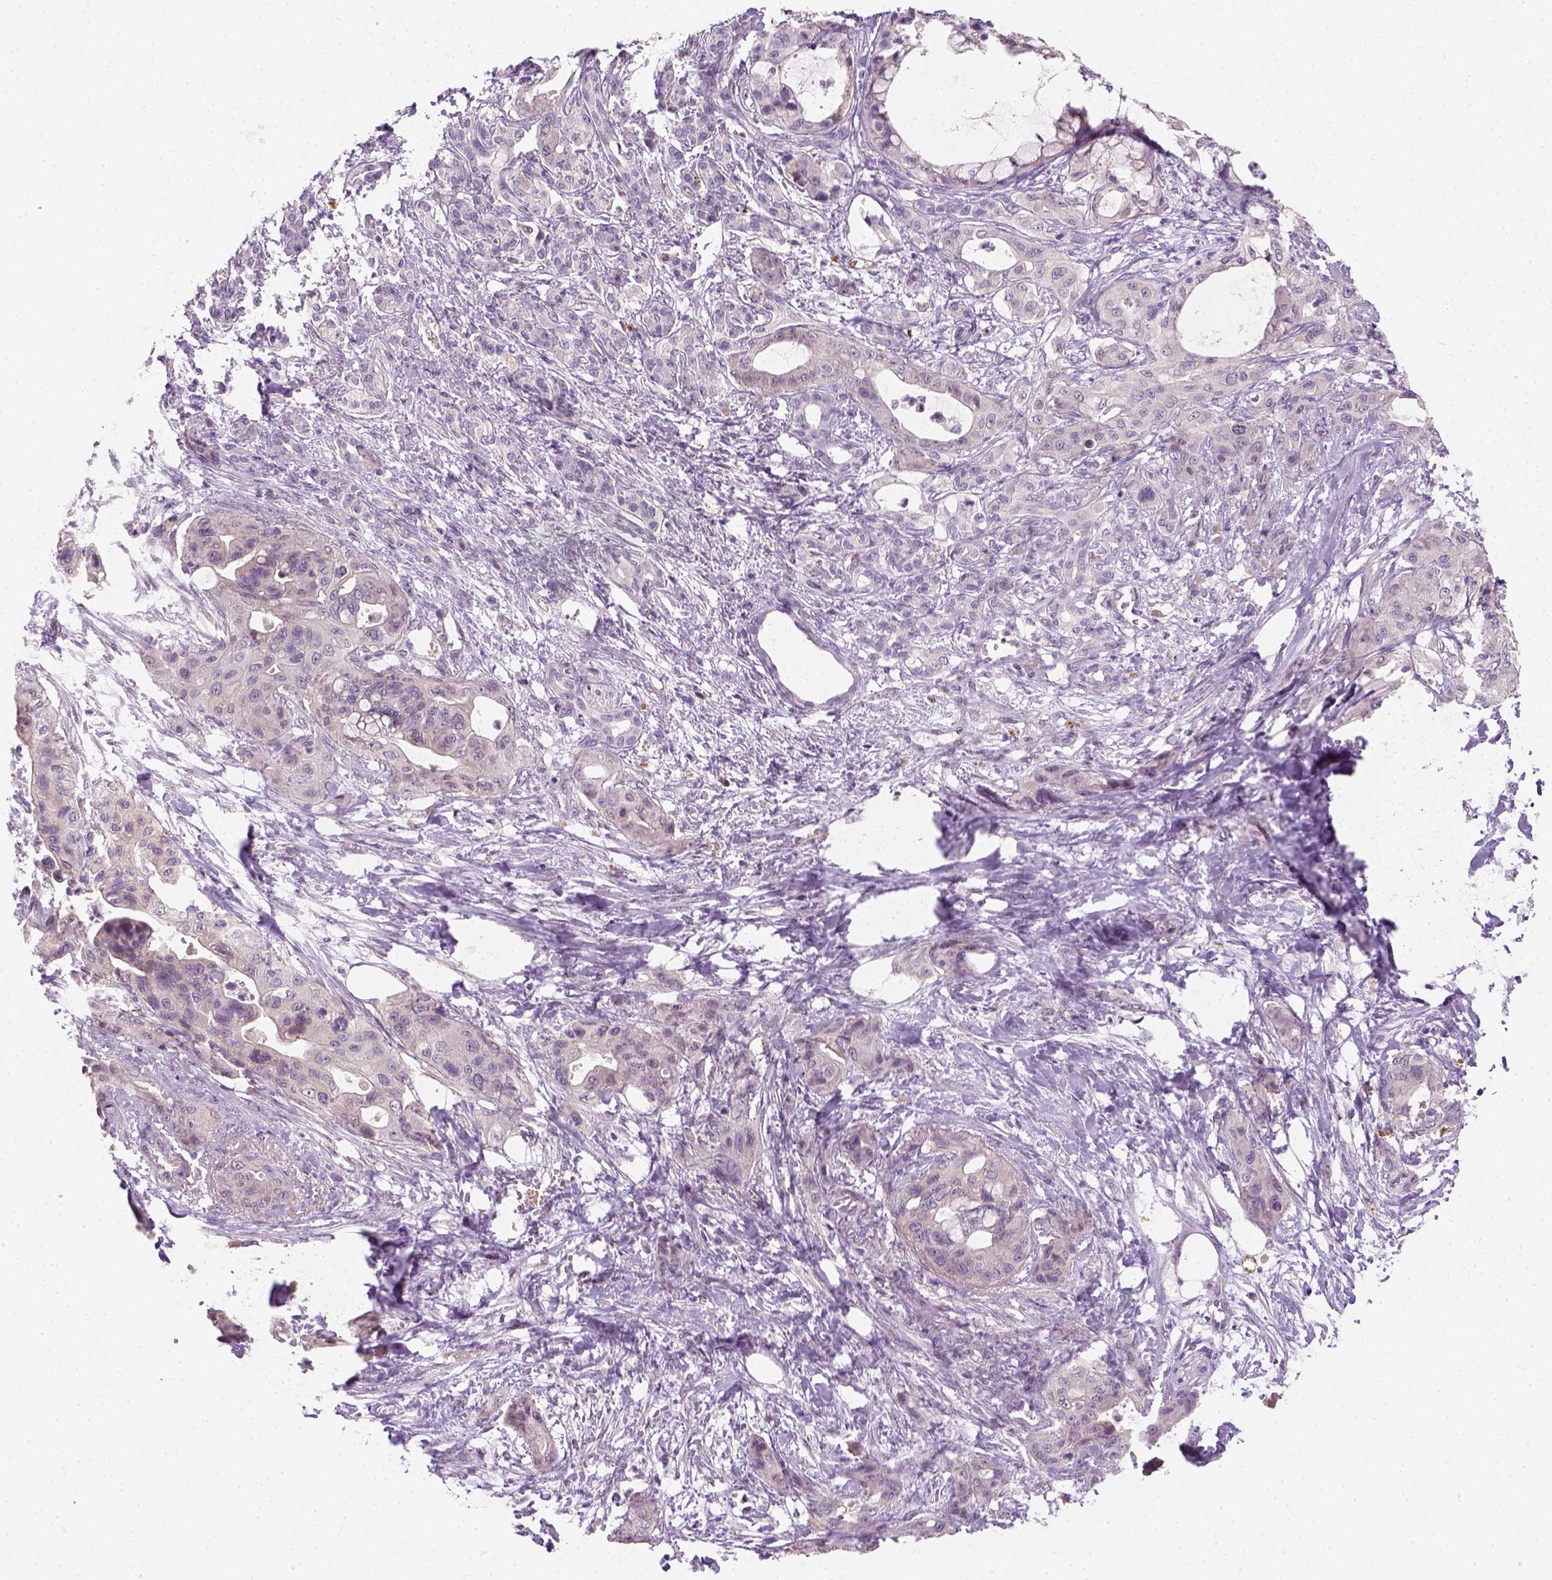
{"staining": {"intensity": "negative", "quantity": "none", "location": "none"}, "tissue": "pancreatic cancer", "cell_type": "Tumor cells", "image_type": "cancer", "snomed": [{"axis": "morphology", "description": "Adenocarcinoma, NOS"}, {"axis": "topography", "description": "Pancreas"}], "caption": "Immunohistochemistry micrograph of neoplastic tissue: pancreatic cancer stained with DAB exhibits no significant protein expression in tumor cells. (DAB (3,3'-diaminobenzidine) immunohistochemistry, high magnification).", "gene": "FAM163B", "patient": {"sex": "male", "age": 71}}